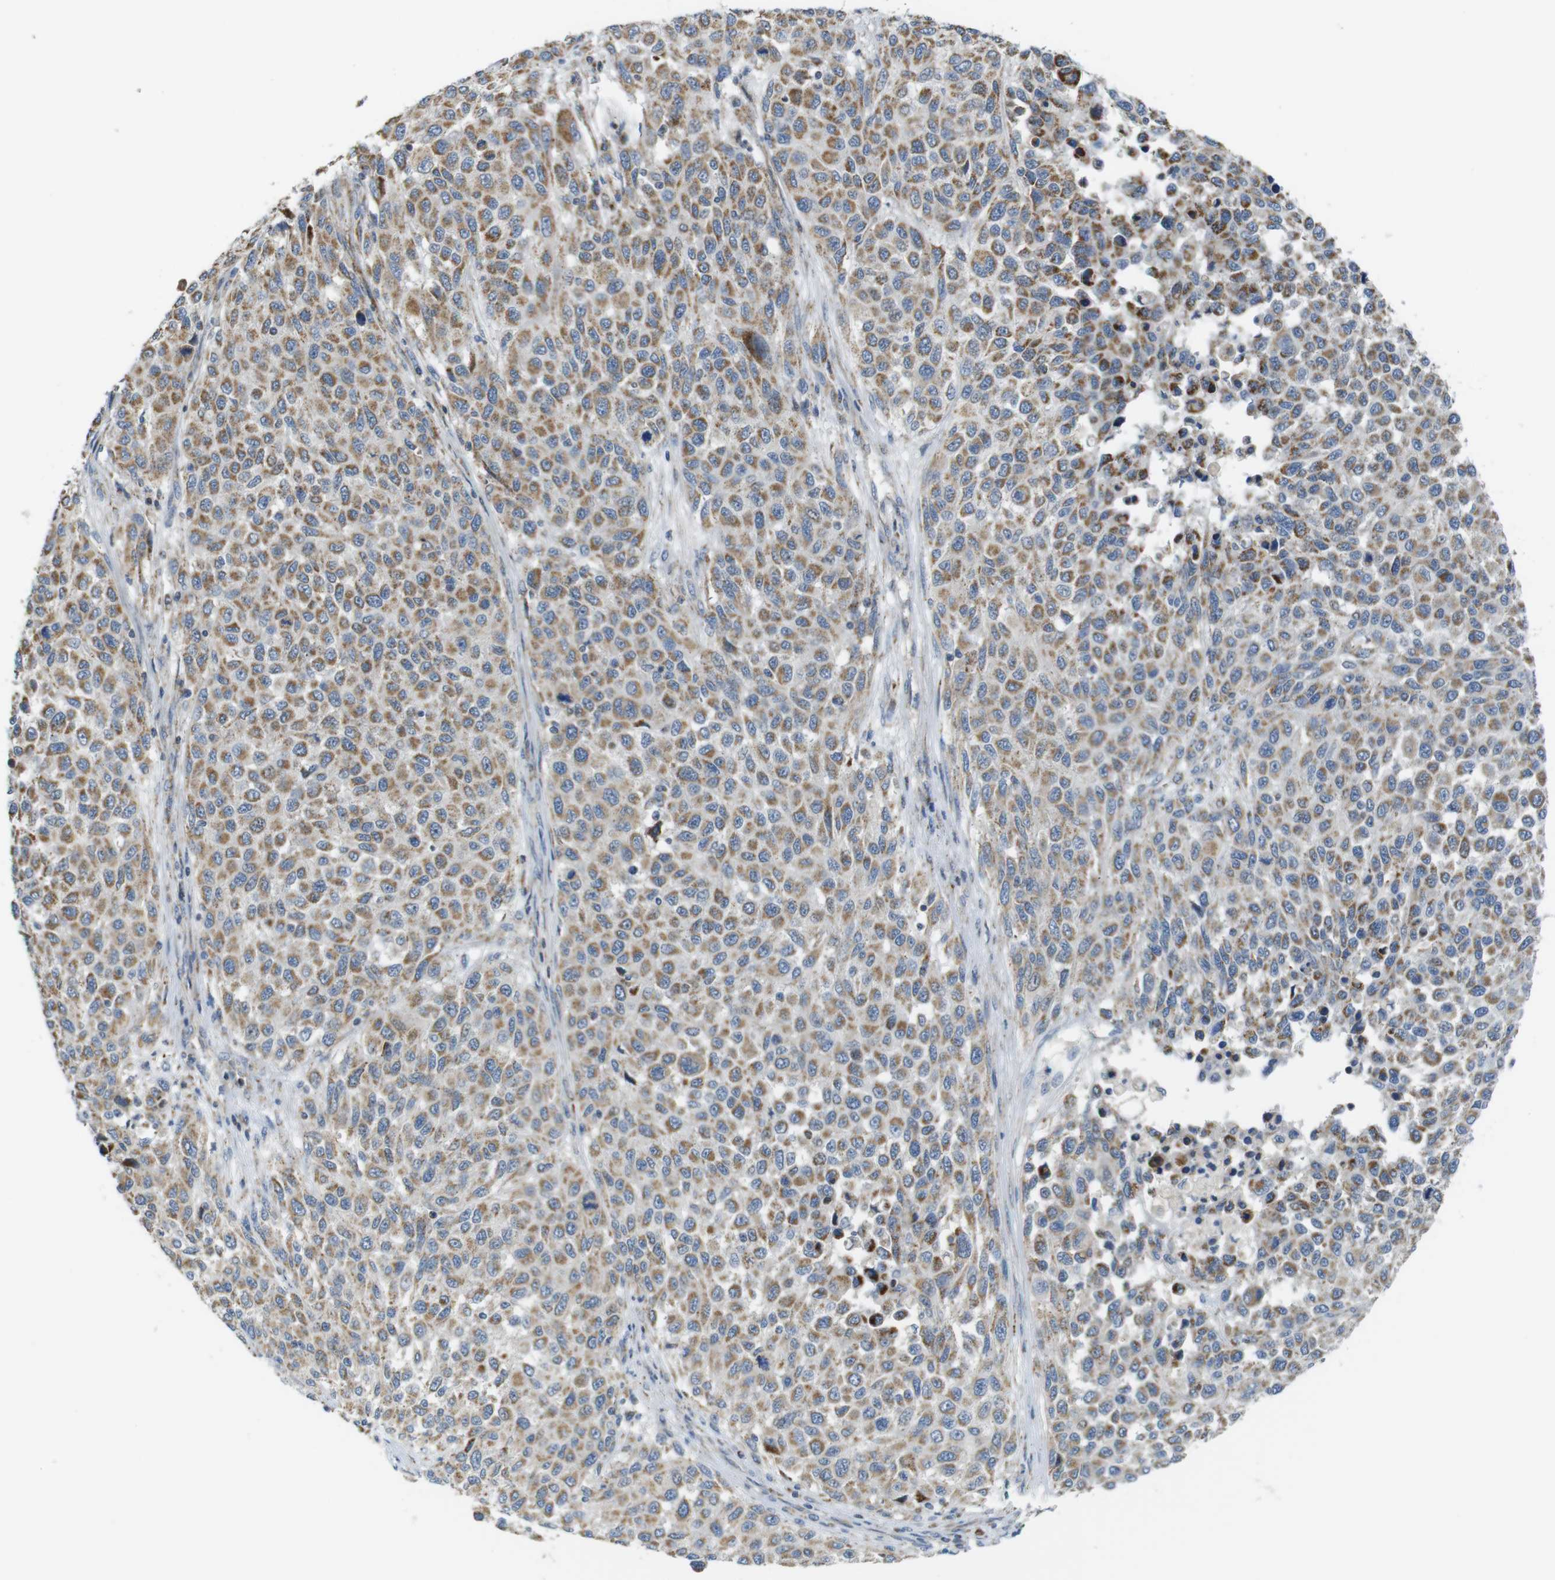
{"staining": {"intensity": "moderate", "quantity": ">75%", "location": "cytoplasmic/membranous"}, "tissue": "melanoma", "cell_type": "Tumor cells", "image_type": "cancer", "snomed": [{"axis": "morphology", "description": "Malignant melanoma, Metastatic site"}, {"axis": "topography", "description": "Lymph node"}], "caption": "High-power microscopy captured an immunohistochemistry photomicrograph of malignant melanoma (metastatic site), revealing moderate cytoplasmic/membranous staining in about >75% of tumor cells.", "gene": "MARCHF1", "patient": {"sex": "male", "age": 61}}